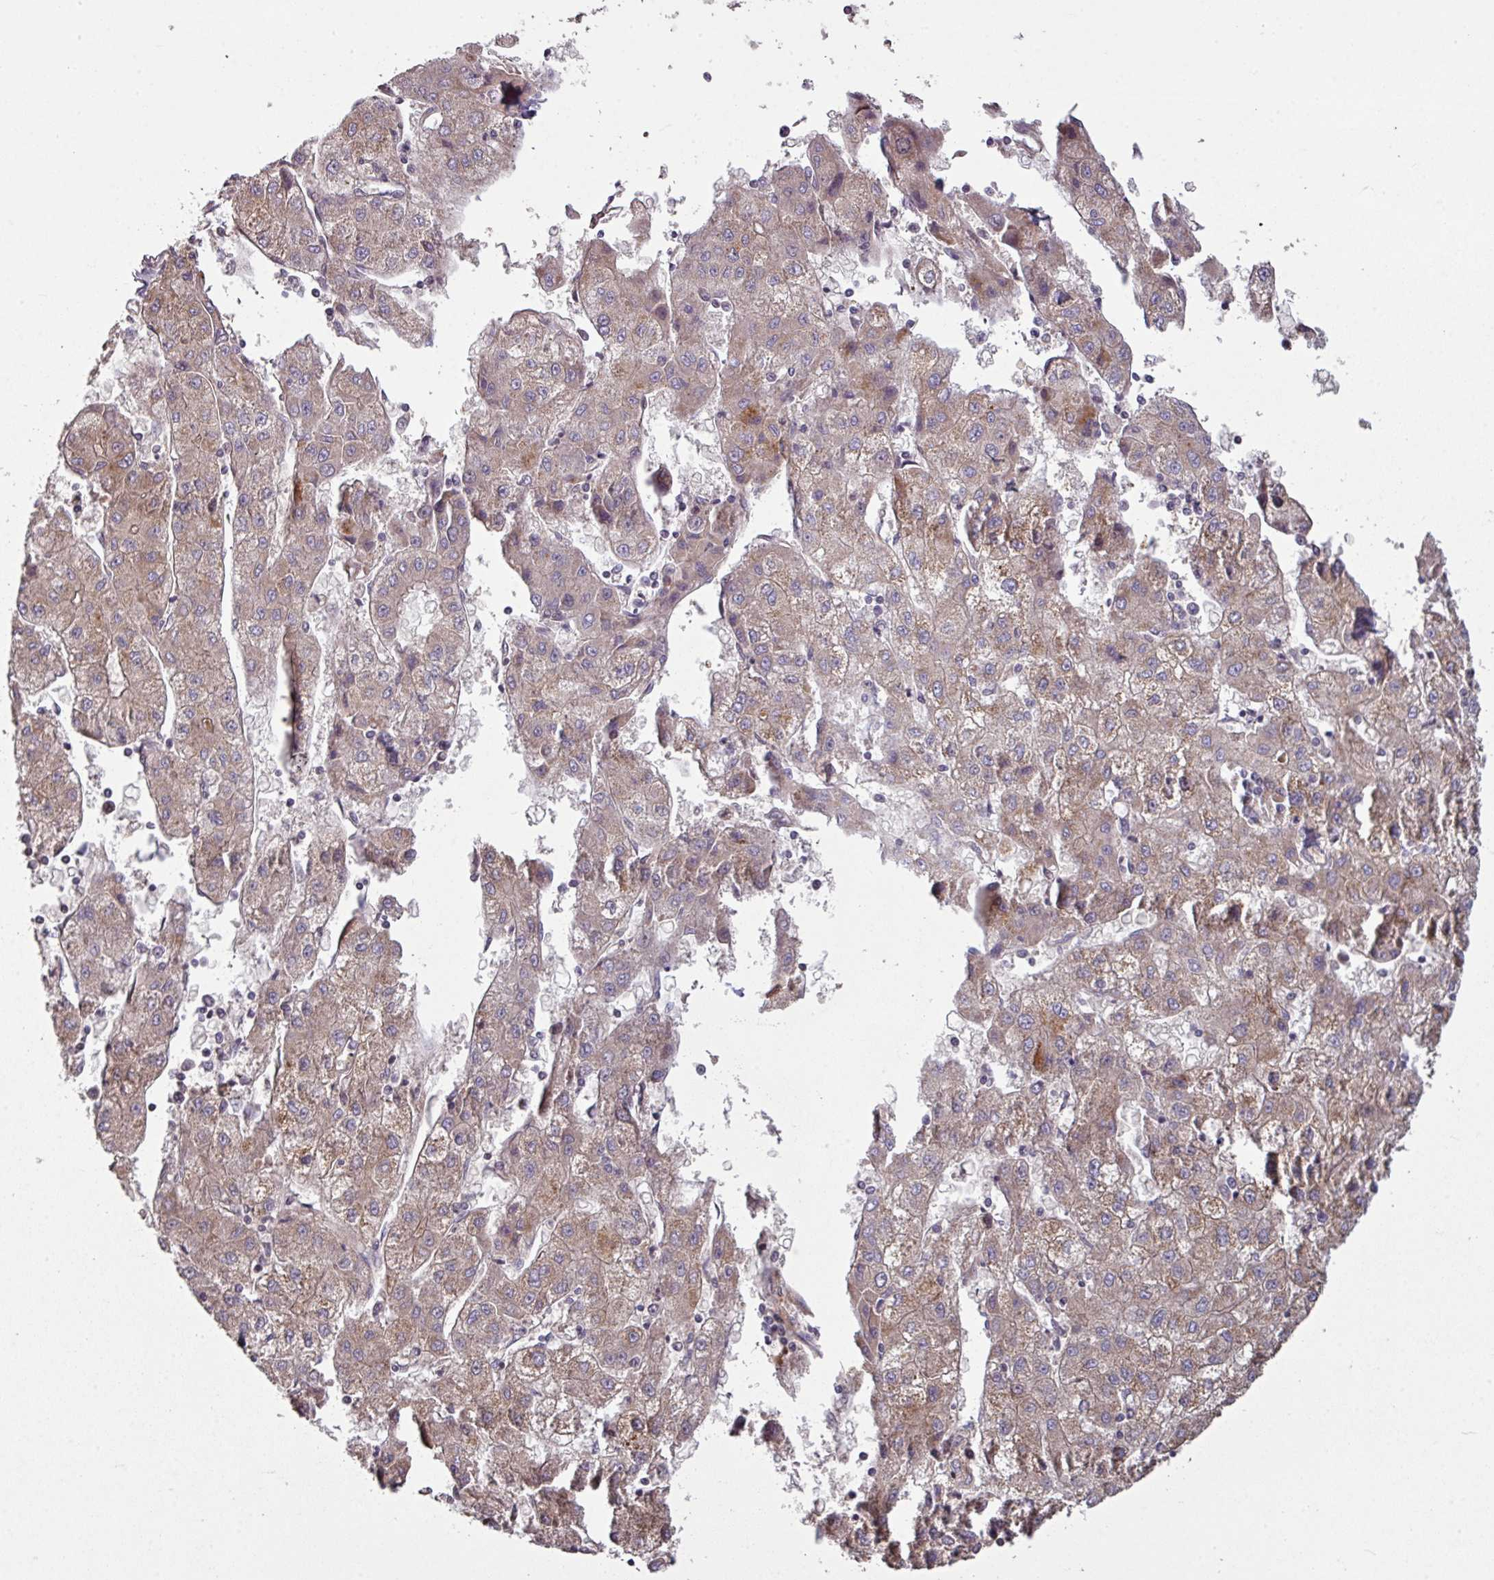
{"staining": {"intensity": "weak", "quantity": "25%-75%", "location": "cytoplasmic/membranous"}, "tissue": "liver cancer", "cell_type": "Tumor cells", "image_type": "cancer", "snomed": [{"axis": "morphology", "description": "Carcinoma, Hepatocellular, NOS"}, {"axis": "topography", "description": "Liver"}], "caption": "A low amount of weak cytoplasmic/membranous positivity is identified in approximately 25%-75% of tumor cells in liver hepatocellular carcinoma tissue.", "gene": "NHSL2", "patient": {"sex": "male", "age": 72}}